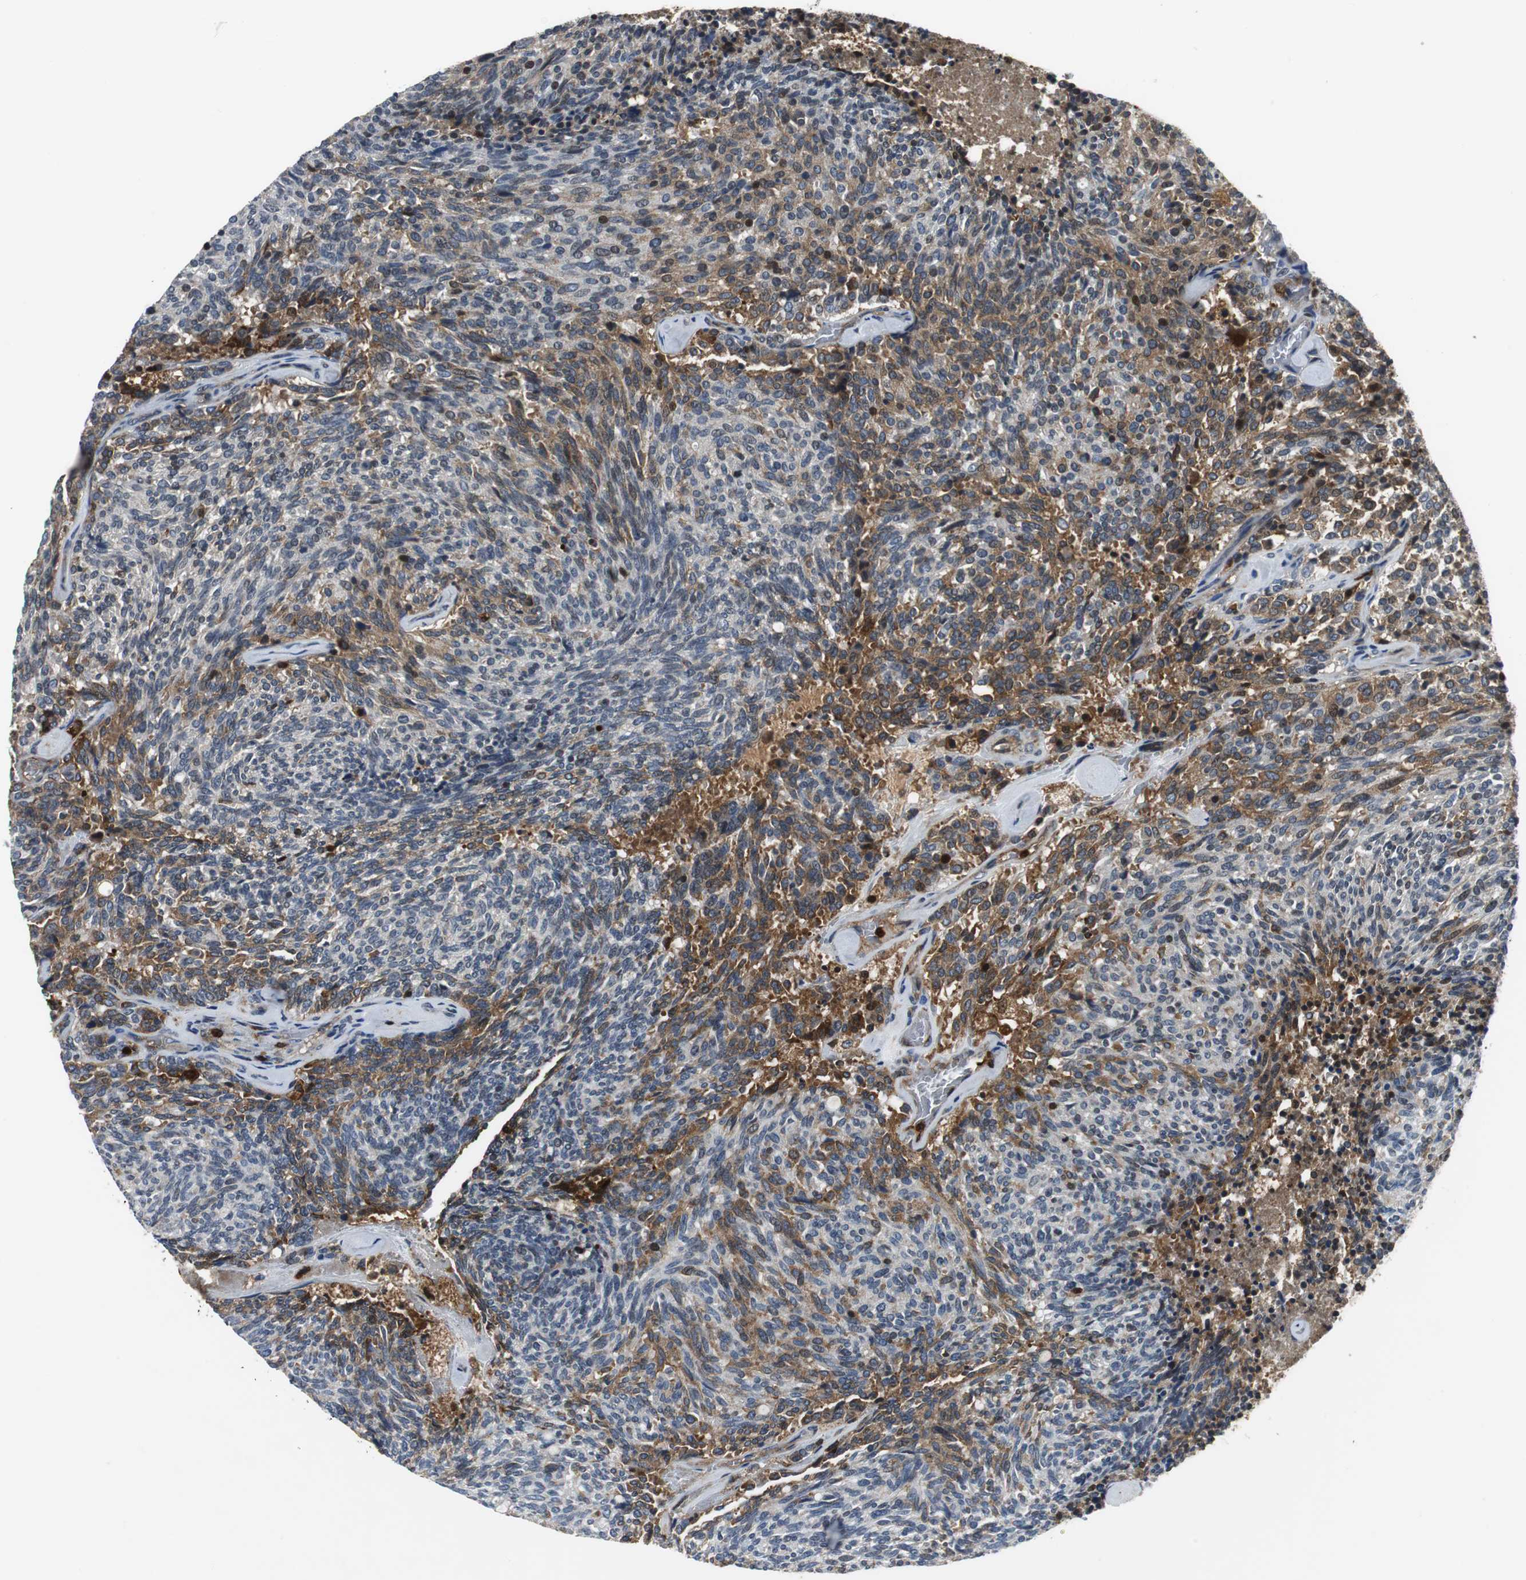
{"staining": {"intensity": "weak", "quantity": "25%-75%", "location": "cytoplasmic/membranous,nuclear"}, "tissue": "carcinoid", "cell_type": "Tumor cells", "image_type": "cancer", "snomed": [{"axis": "morphology", "description": "Carcinoid, malignant, NOS"}, {"axis": "topography", "description": "Pancreas"}], "caption": "The image shows staining of carcinoid (malignant), revealing weak cytoplasmic/membranous and nuclear protein staining (brown color) within tumor cells.", "gene": "ORM1", "patient": {"sex": "female", "age": 54}}